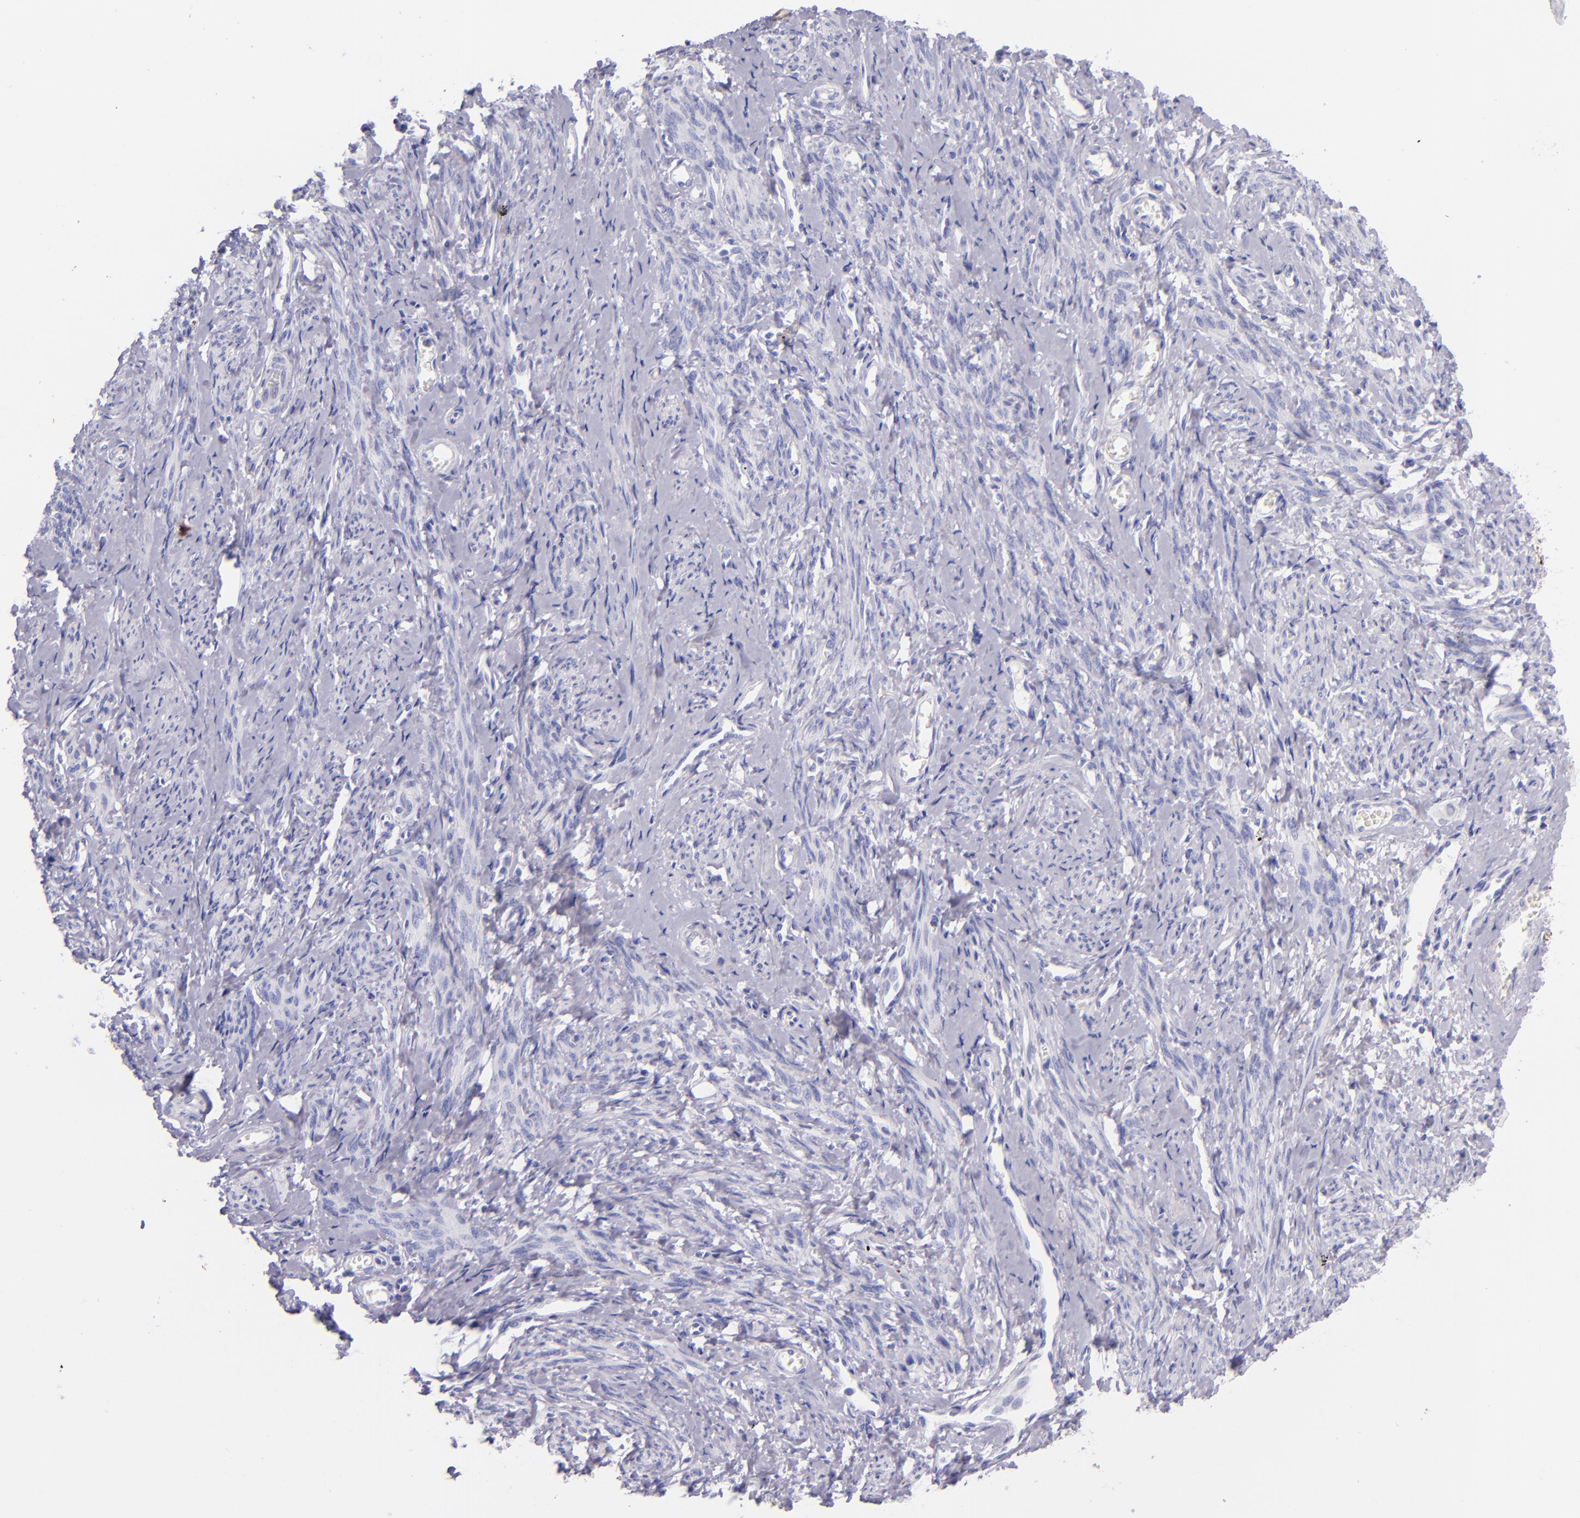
{"staining": {"intensity": "negative", "quantity": "none", "location": "none"}, "tissue": "smooth muscle", "cell_type": "Smooth muscle cells", "image_type": "normal", "snomed": [{"axis": "morphology", "description": "Normal tissue, NOS"}, {"axis": "topography", "description": "Cervix"}, {"axis": "topography", "description": "Endometrium"}], "caption": "Unremarkable smooth muscle was stained to show a protein in brown. There is no significant expression in smooth muscle cells.", "gene": "SFTPA2", "patient": {"sex": "female", "age": 65}}